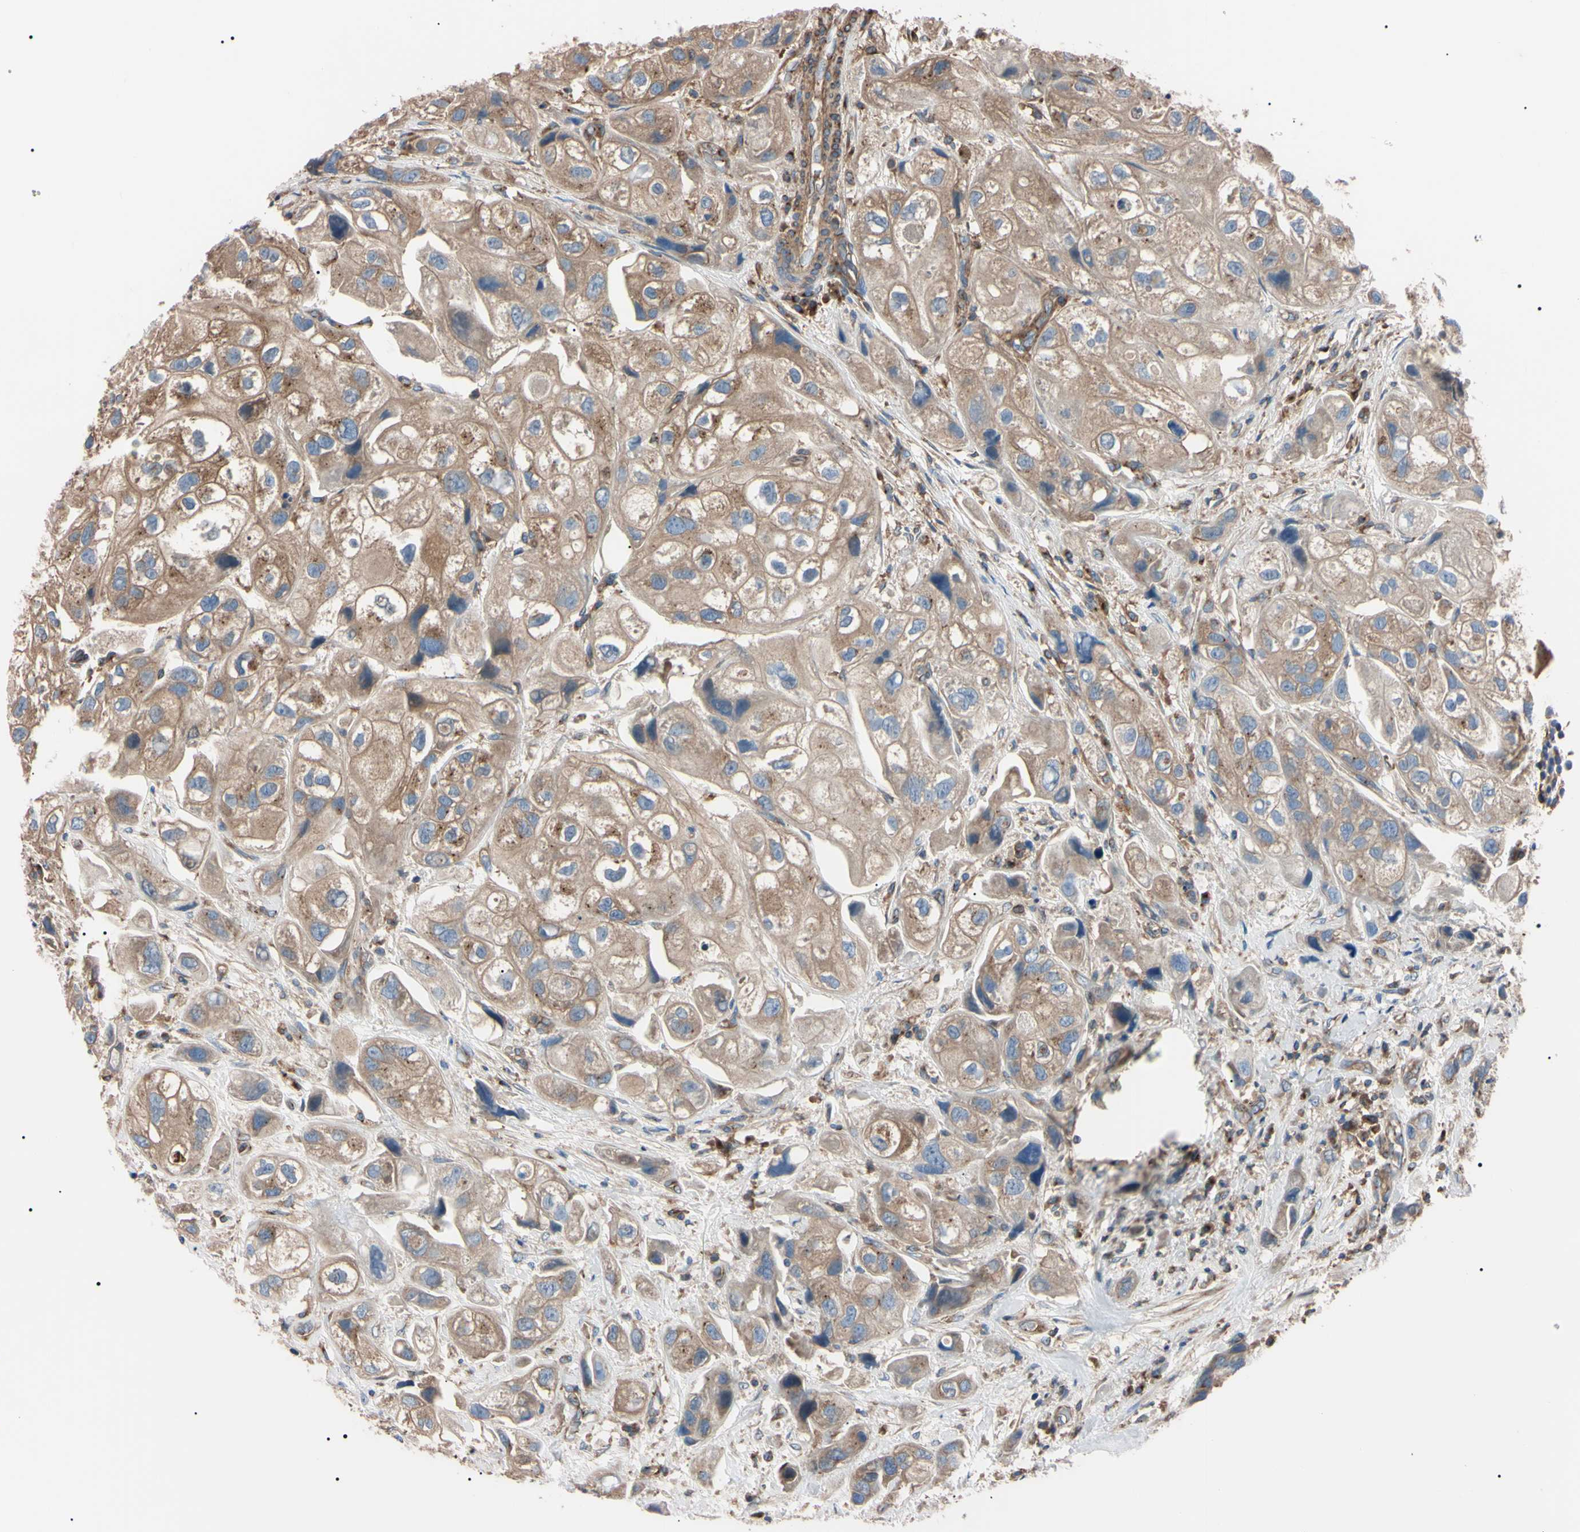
{"staining": {"intensity": "moderate", "quantity": "25%-75%", "location": "cytoplasmic/membranous"}, "tissue": "urothelial cancer", "cell_type": "Tumor cells", "image_type": "cancer", "snomed": [{"axis": "morphology", "description": "Urothelial carcinoma, High grade"}, {"axis": "topography", "description": "Urinary bladder"}], "caption": "DAB immunohistochemical staining of urothelial carcinoma (high-grade) exhibits moderate cytoplasmic/membranous protein positivity in about 25%-75% of tumor cells.", "gene": "PRKACA", "patient": {"sex": "female", "age": 64}}